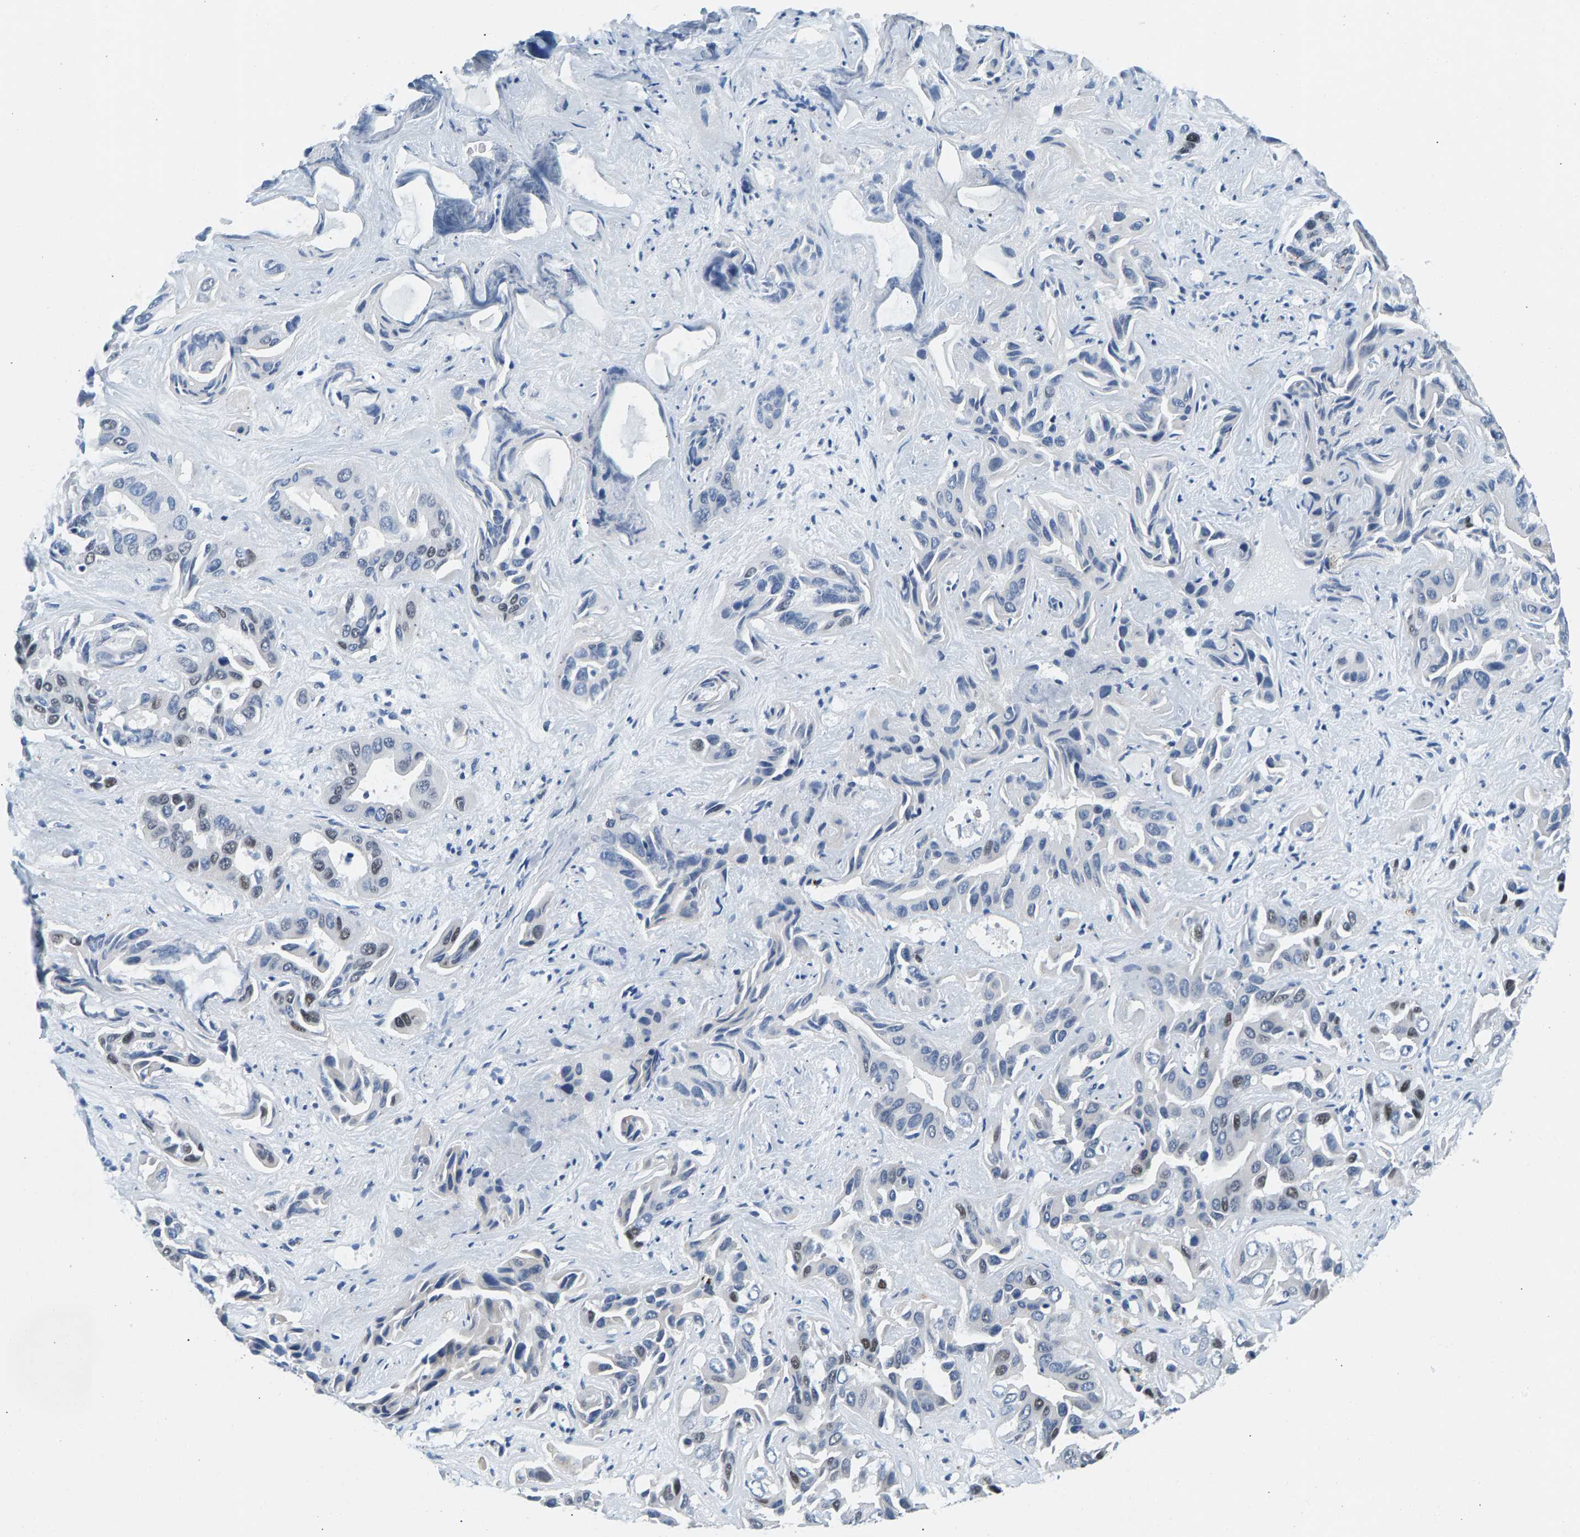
{"staining": {"intensity": "moderate", "quantity": "<25%", "location": "nuclear"}, "tissue": "liver cancer", "cell_type": "Tumor cells", "image_type": "cancer", "snomed": [{"axis": "morphology", "description": "Cholangiocarcinoma"}, {"axis": "topography", "description": "Liver"}], "caption": "DAB (3,3'-diaminobenzidine) immunohistochemical staining of liver cancer displays moderate nuclear protein positivity in approximately <25% of tumor cells. The protein is stained brown, and the nuclei are stained in blue (DAB (3,3'-diaminobenzidine) IHC with brightfield microscopy, high magnification).", "gene": "ATF2", "patient": {"sex": "female", "age": 52}}